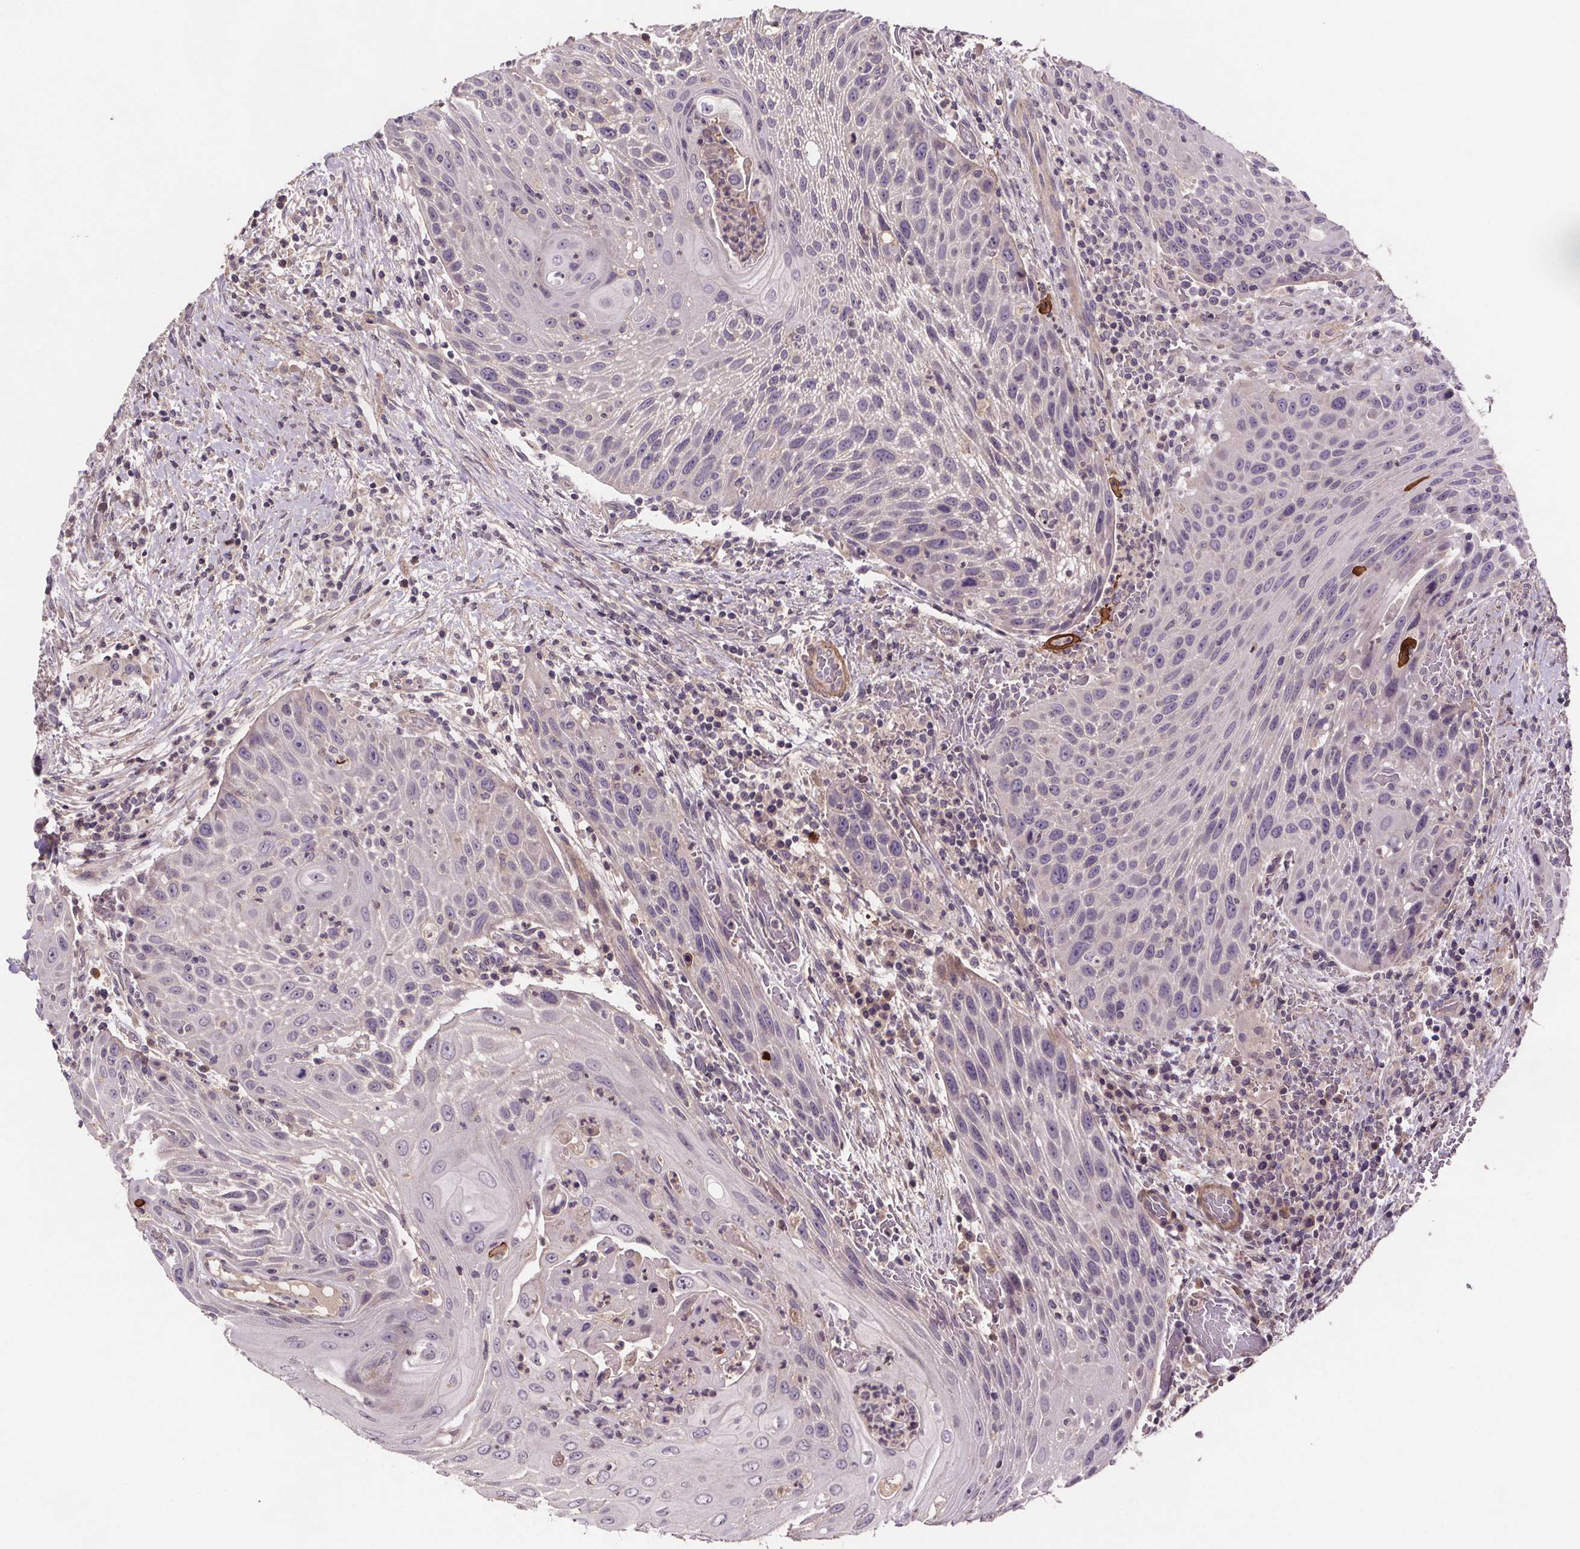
{"staining": {"intensity": "negative", "quantity": "none", "location": "none"}, "tissue": "head and neck cancer", "cell_type": "Tumor cells", "image_type": "cancer", "snomed": [{"axis": "morphology", "description": "Squamous cell carcinoma, NOS"}, {"axis": "topography", "description": "Head-Neck"}], "caption": "Micrograph shows no significant protein staining in tumor cells of head and neck cancer (squamous cell carcinoma).", "gene": "CLN3", "patient": {"sex": "male", "age": 69}}